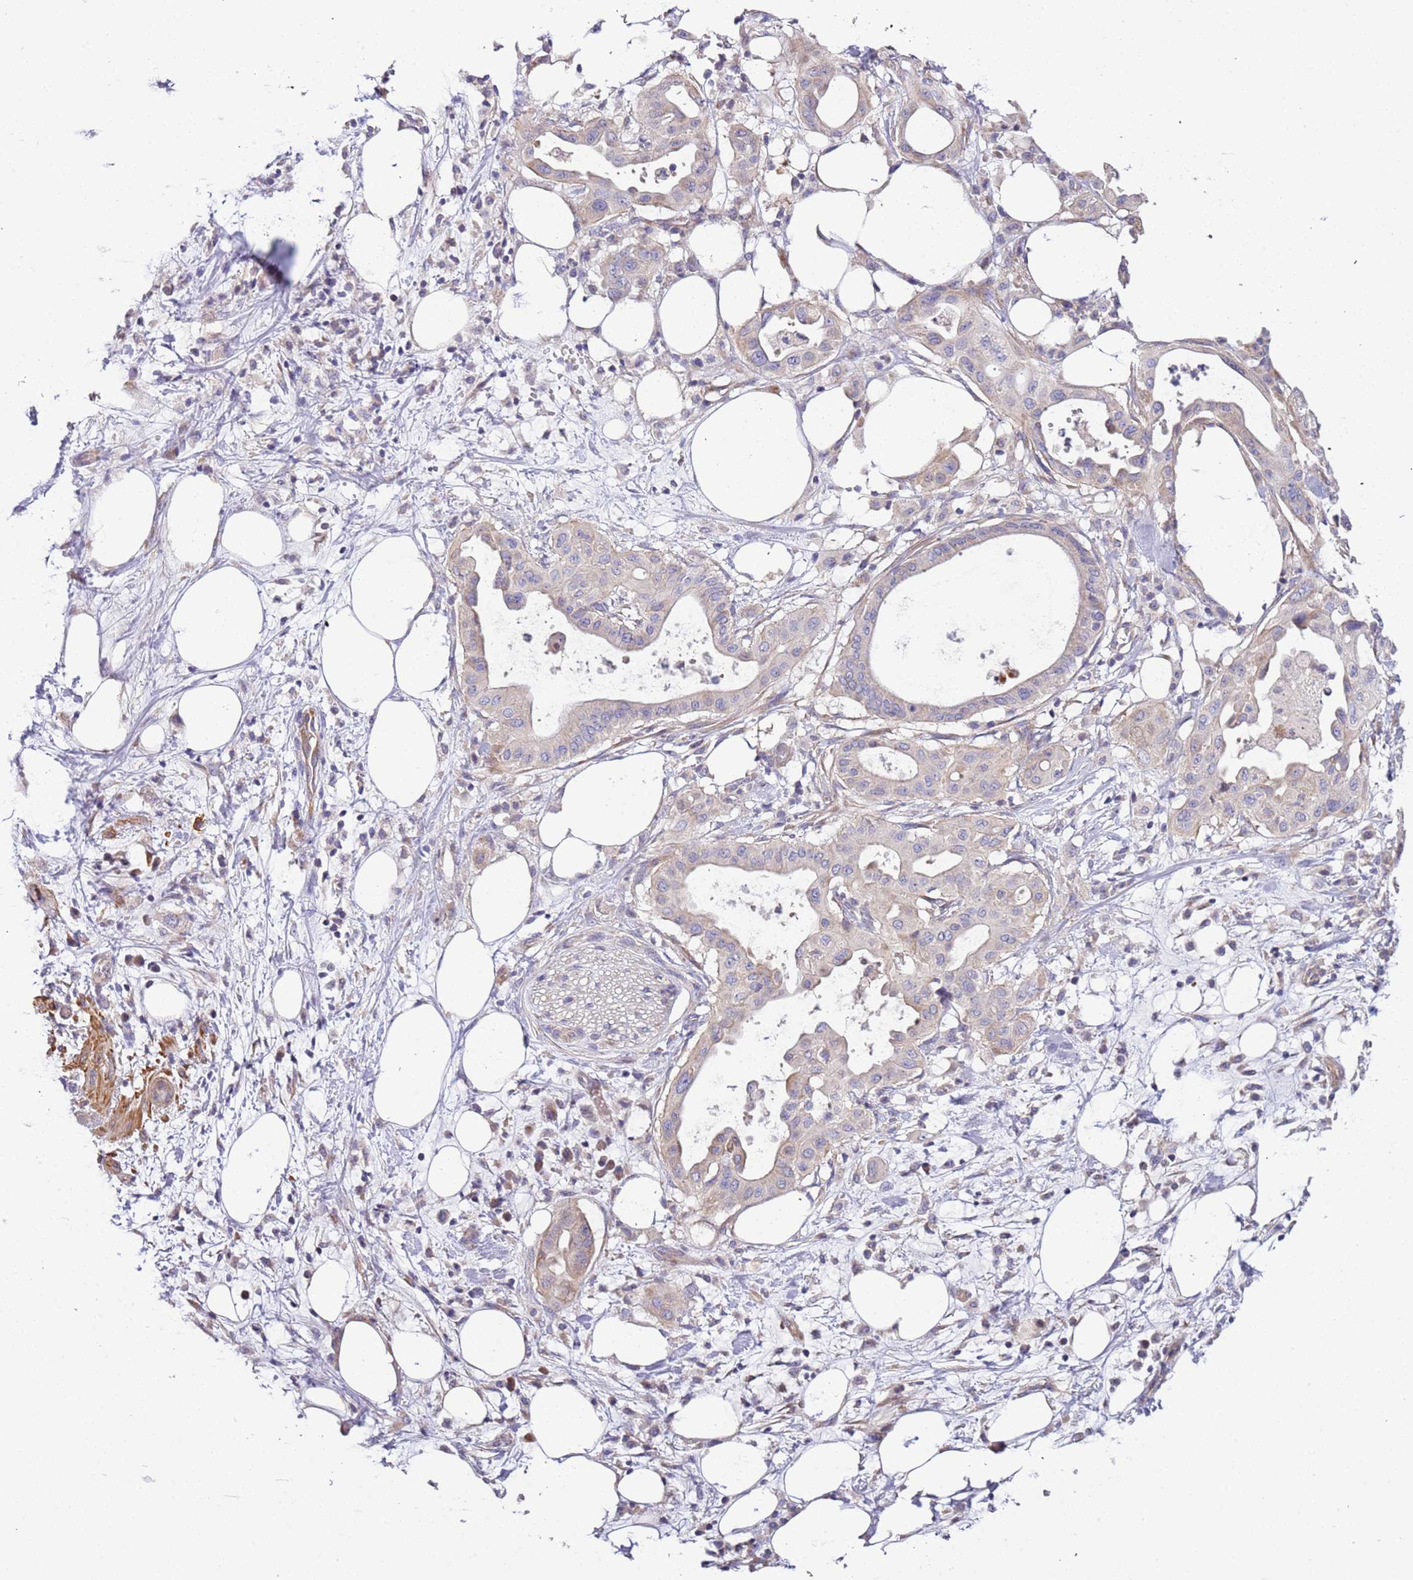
{"staining": {"intensity": "negative", "quantity": "none", "location": "none"}, "tissue": "pancreatic cancer", "cell_type": "Tumor cells", "image_type": "cancer", "snomed": [{"axis": "morphology", "description": "Adenocarcinoma, NOS"}, {"axis": "topography", "description": "Pancreas"}], "caption": "Immunohistochemistry photomicrograph of neoplastic tissue: human pancreatic cancer stained with DAB demonstrates no significant protein staining in tumor cells.", "gene": "LAMB4", "patient": {"sex": "male", "age": 68}}